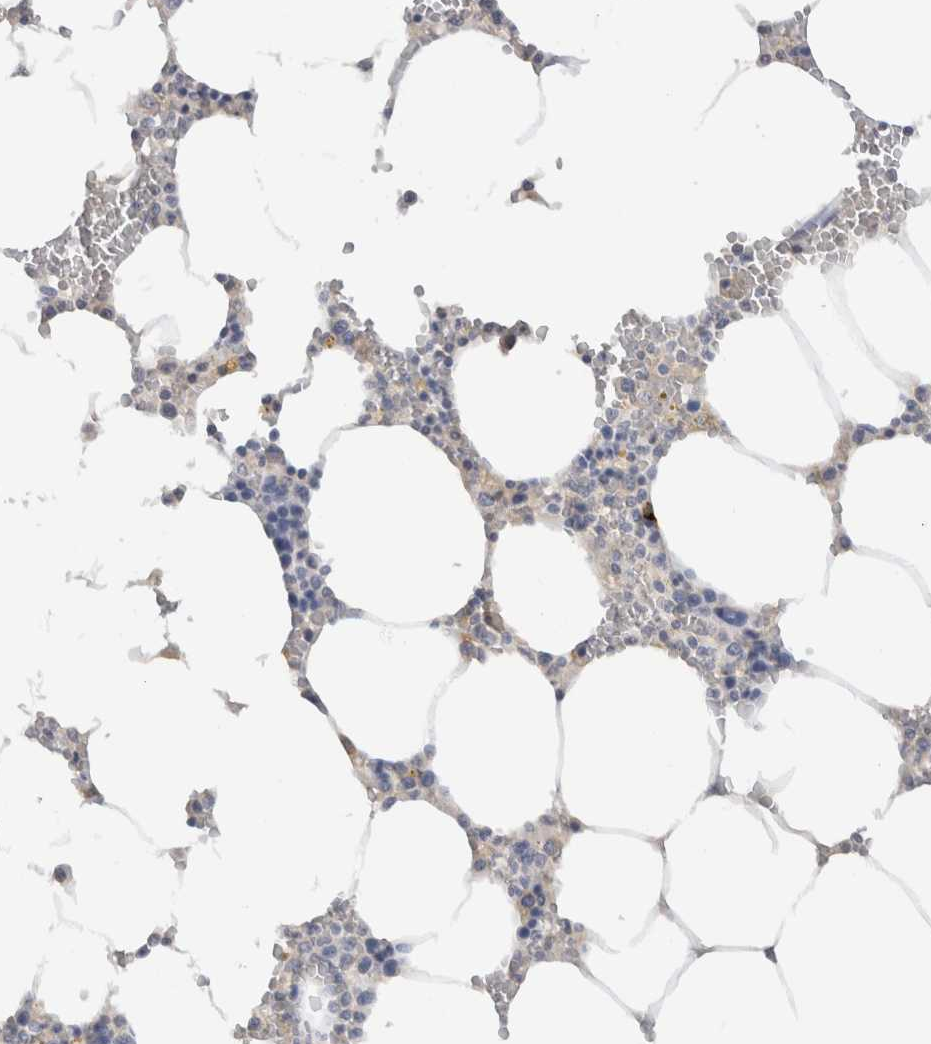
{"staining": {"intensity": "negative", "quantity": "none", "location": "none"}, "tissue": "bone marrow", "cell_type": "Hematopoietic cells", "image_type": "normal", "snomed": [{"axis": "morphology", "description": "Normal tissue, NOS"}, {"axis": "topography", "description": "Bone marrow"}], "caption": "Hematopoietic cells show no significant positivity in unremarkable bone marrow. (DAB (3,3'-diaminobenzidine) immunohistochemistry (IHC), high magnification).", "gene": "LAMP3", "patient": {"sex": "male", "age": 70}}